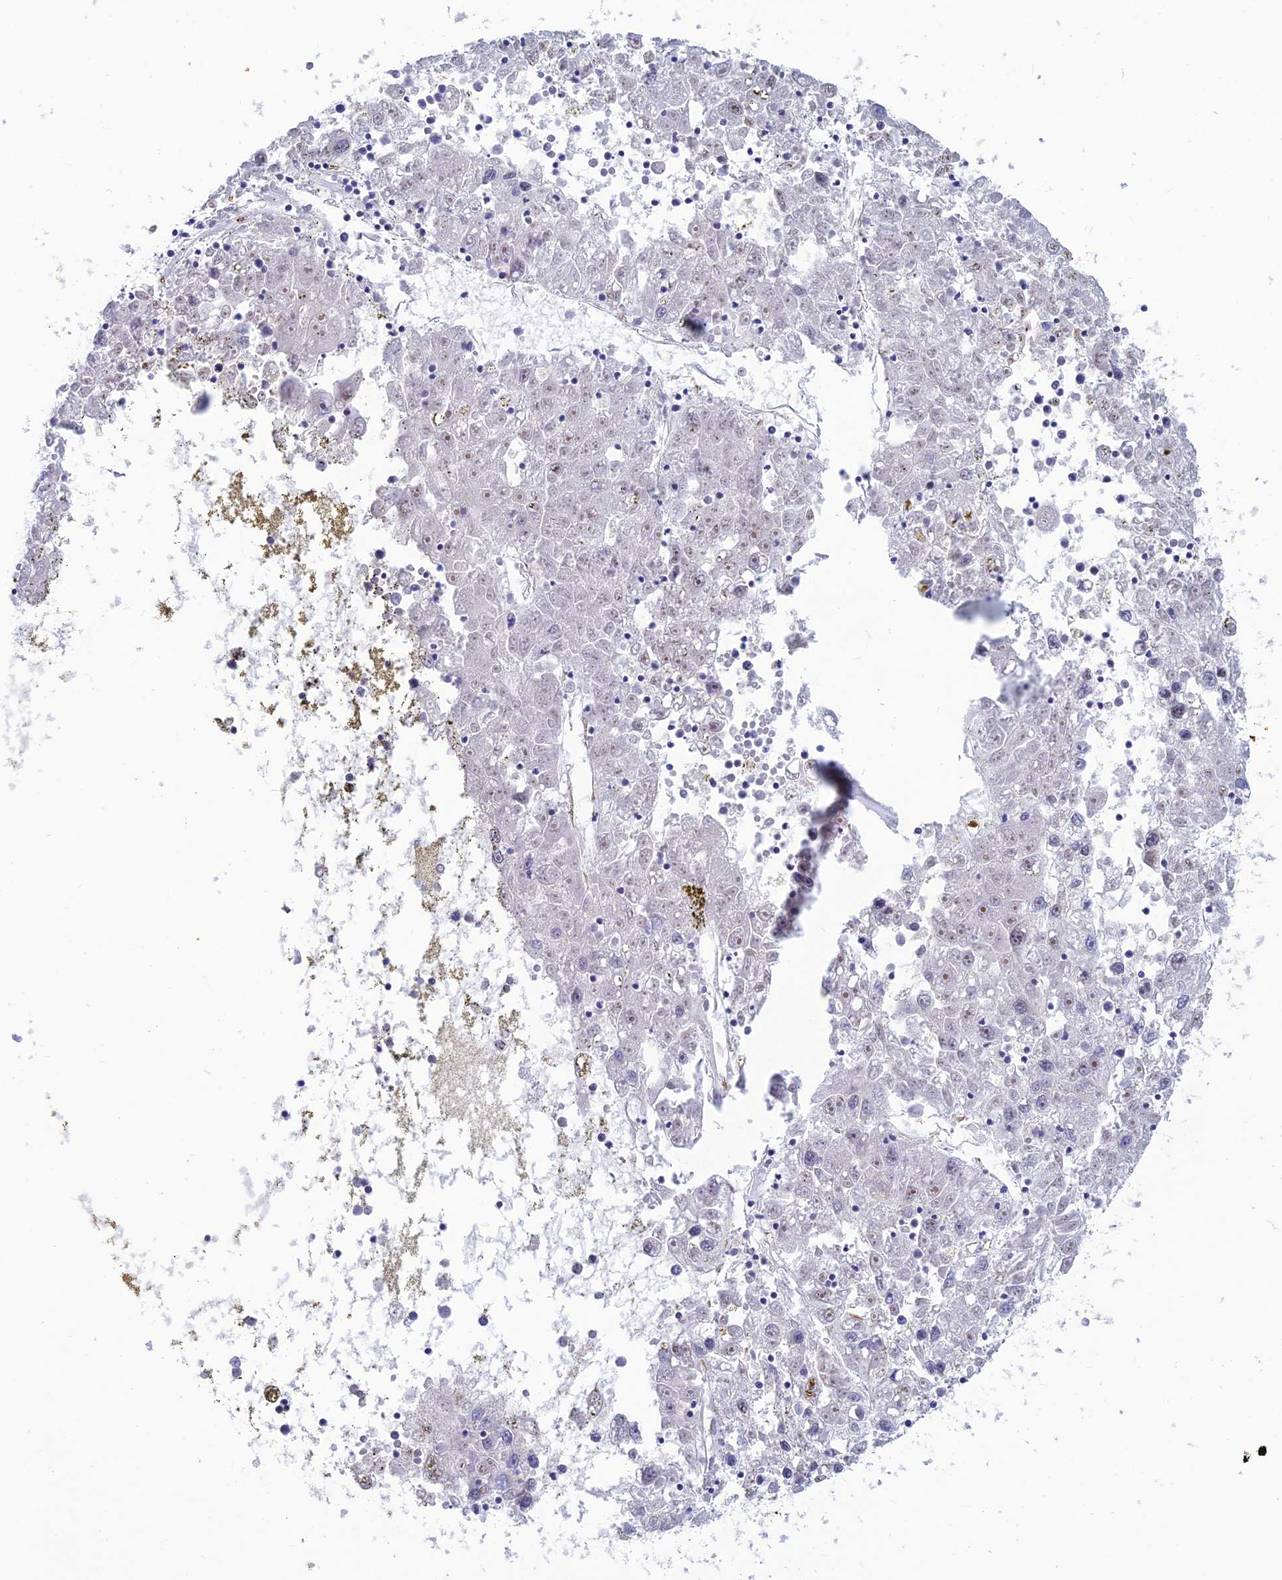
{"staining": {"intensity": "negative", "quantity": "none", "location": "none"}, "tissue": "liver cancer", "cell_type": "Tumor cells", "image_type": "cancer", "snomed": [{"axis": "morphology", "description": "Carcinoma, Hepatocellular, NOS"}, {"axis": "topography", "description": "Liver"}], "caption": "DAB immunohistochemical staining of liver hepatocellular carcinoma displays no significant positivity in tumor cells.", "gene": "CLK4", "patient": {"sex": "male", "age": 49}}